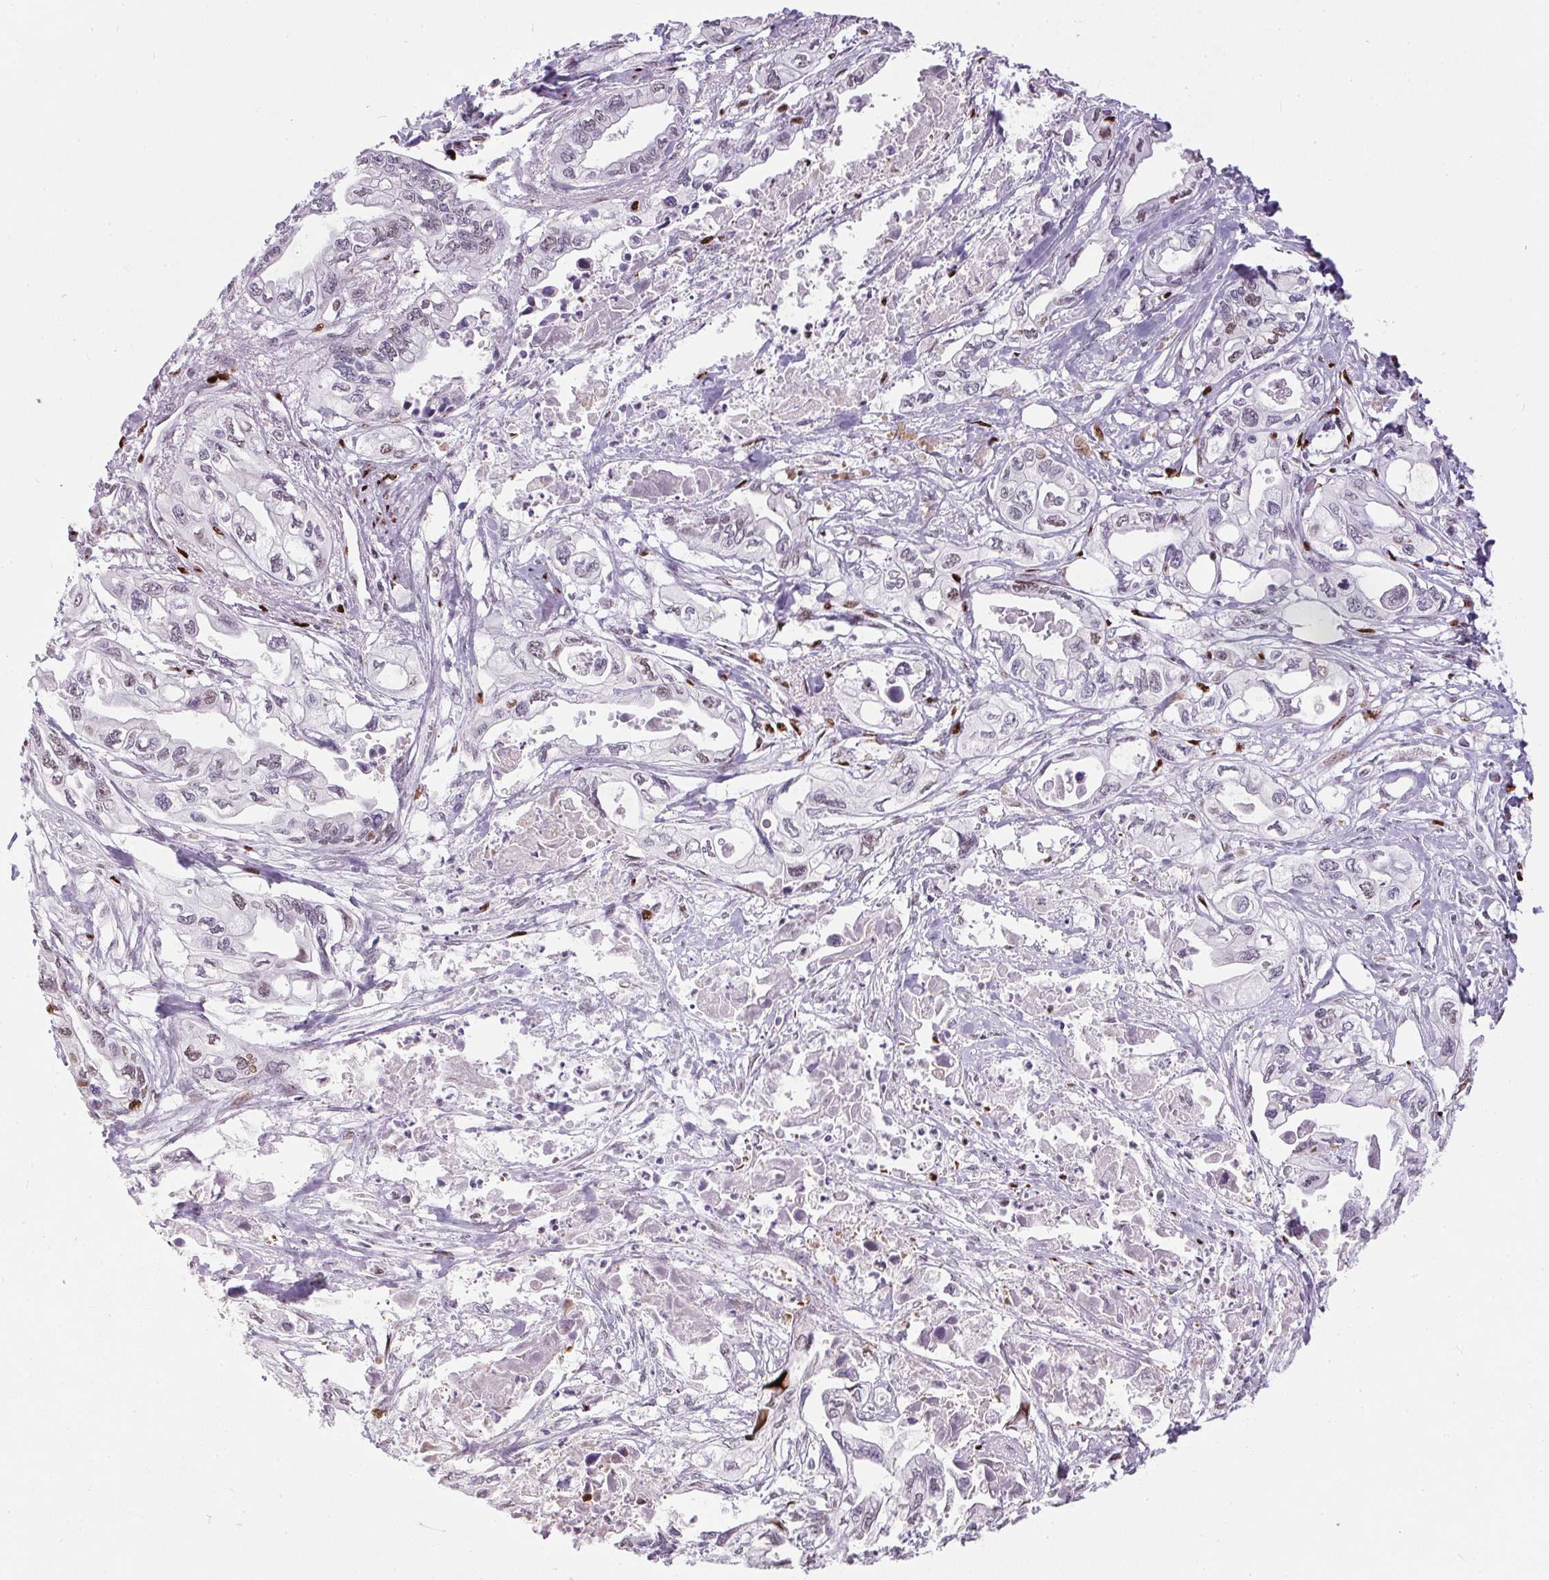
{"staining": {"intensity": "weak", "quantity": "<25%", "location": "nuclear"}, "tissue": "pancreatic cancer", "cell_type": "Tumor cells", "image_type": "cancer", "snomed": [{"axis": "morphology", "description": "Adenocarcinoma, NOS"}, {"axis": "topography", "description": "Pancreas"}], "caption": "The histopathology image reveals no staining of tumor cells in pancreatic adenocarcinoma.", "gene": "PAGE3", "patient": {"sex": "male", "age": 68}}